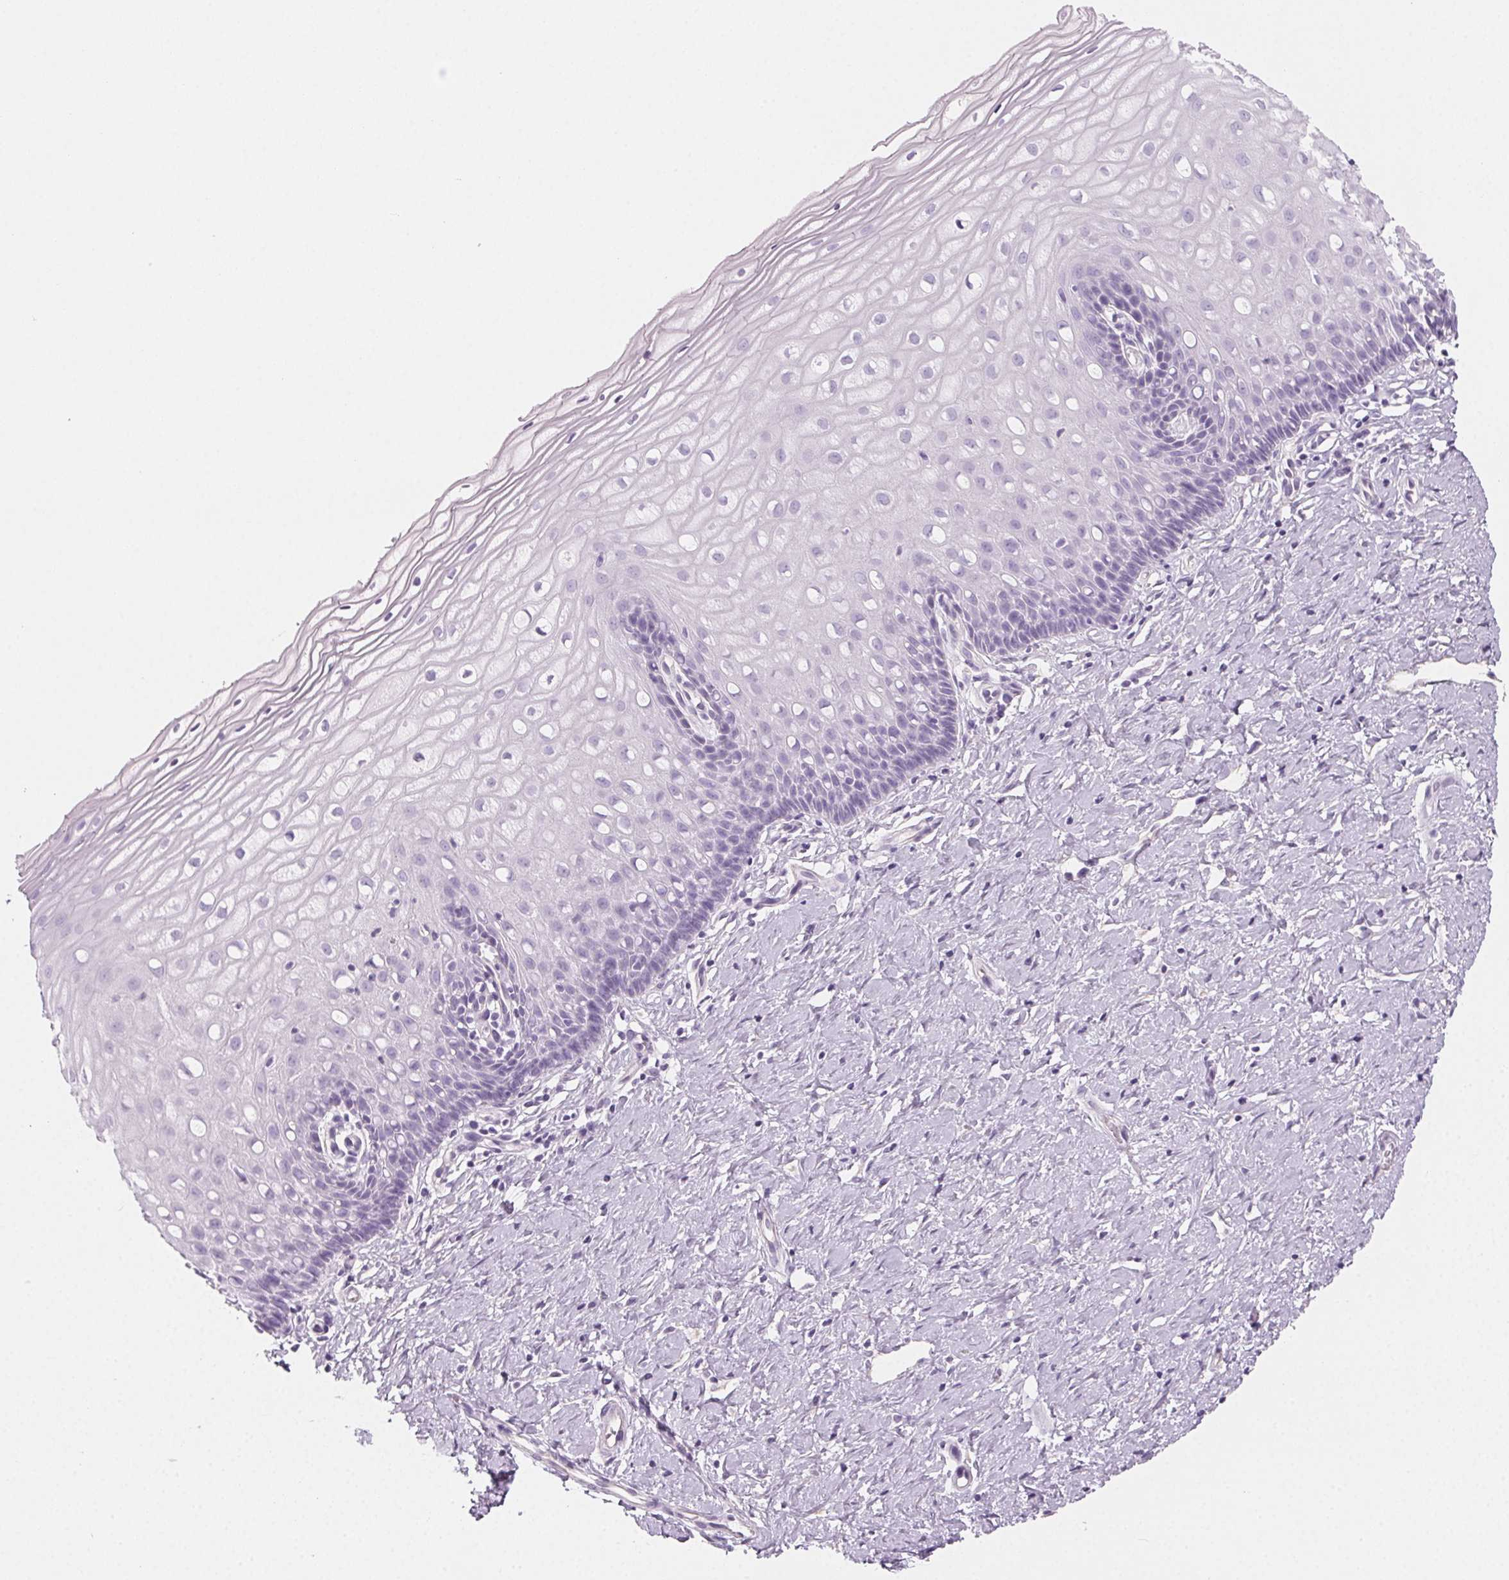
{"staining": {"intensity": "negative", "quantity": "none", "location": "none"}, "tissue": "cervix", "cell_type": "Glandular cells", "image_type": "normal", "snomed": [{"axis": "morphology", "description": "Normal tissue, NOS"}, {"axis": "topography", "description": "Cervix"}], "caption": "Photomicrograph shows no significant protein staining in glandular cells of normal cervix. (DAB (3,3'-diaminobenzidine) IHC, high magnification).", "gene": "PRSS1", "patient": {"sex": "female", "age": 37}}